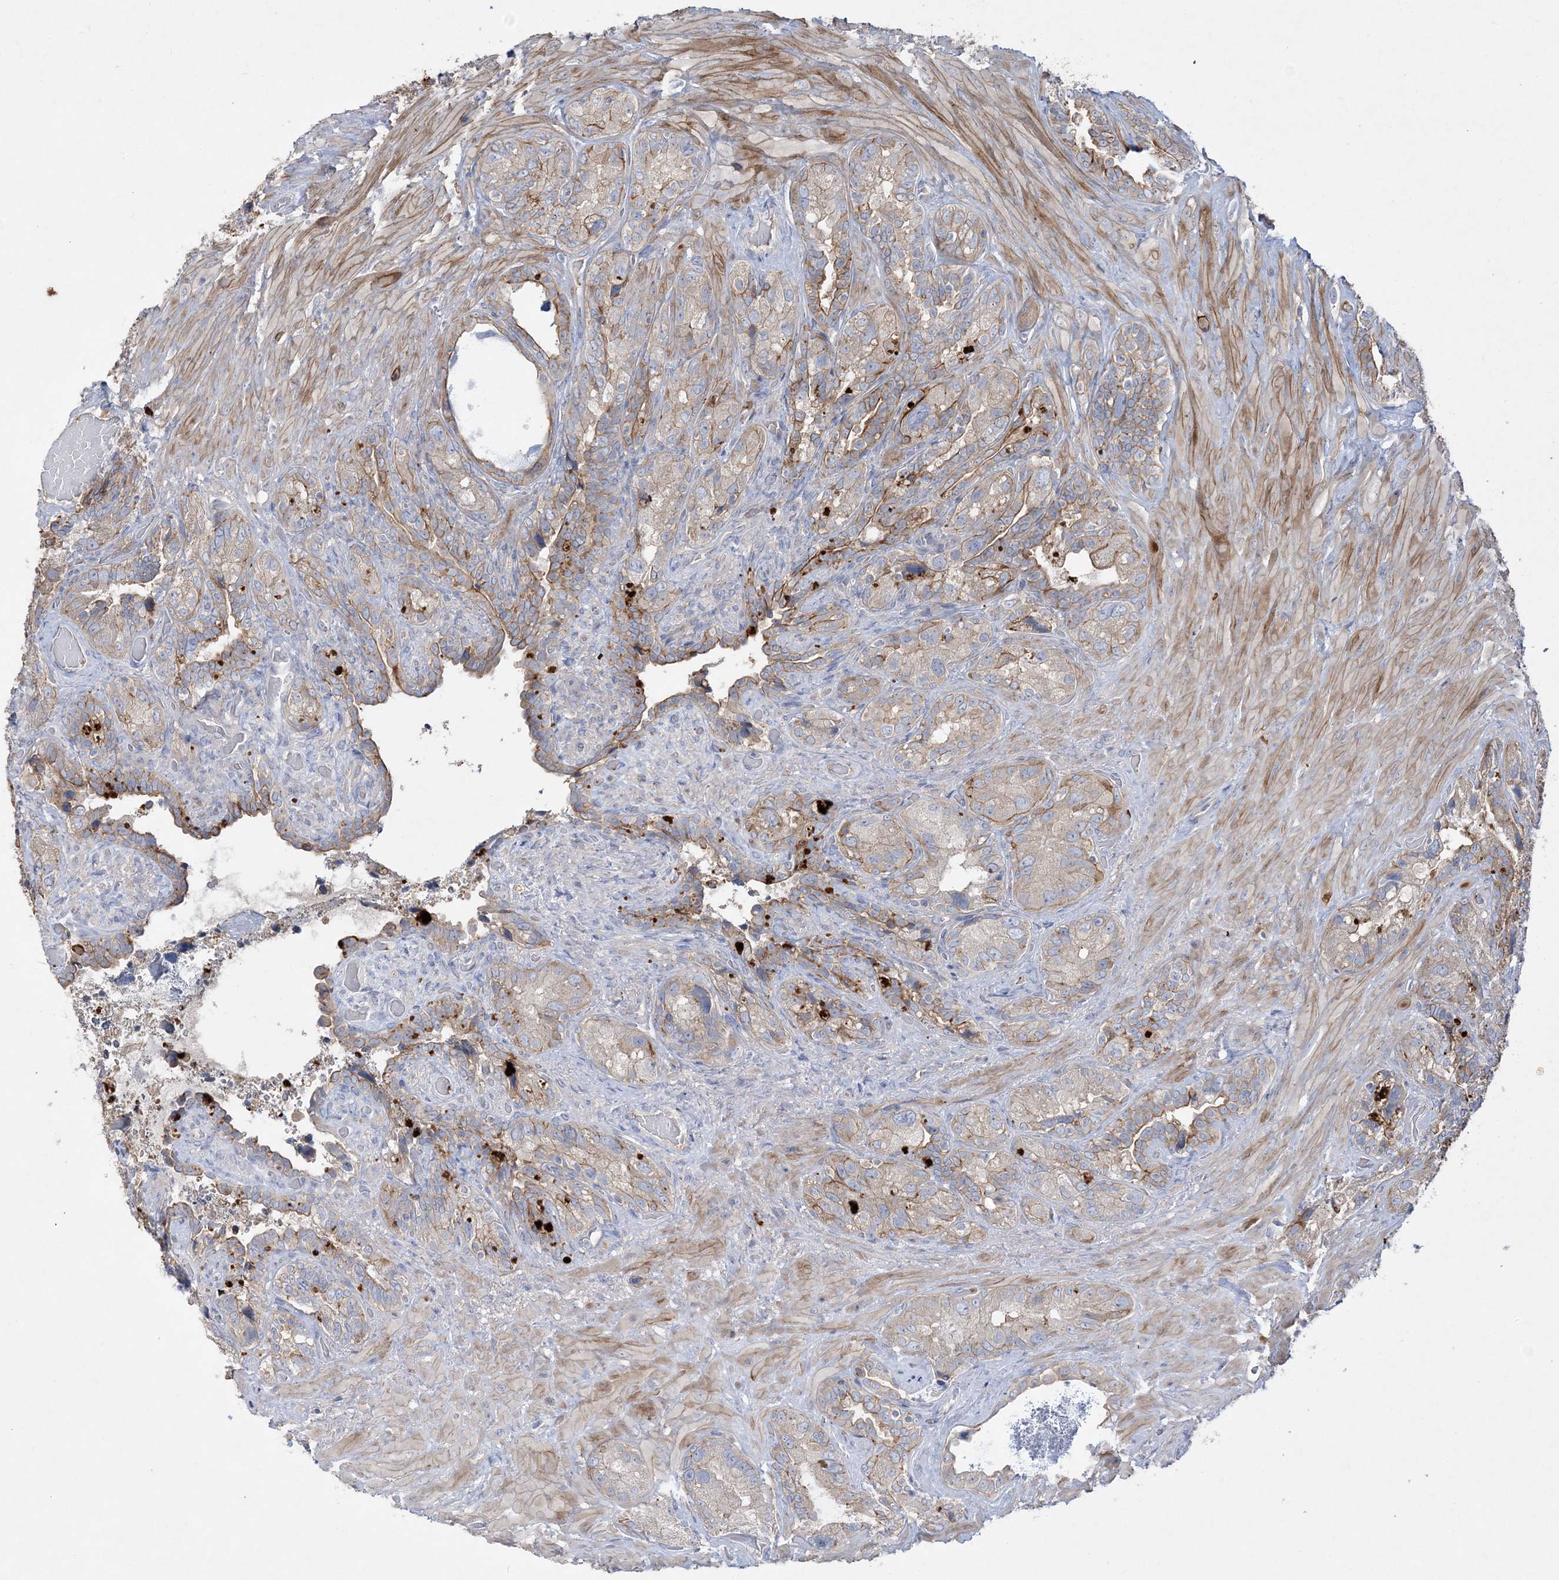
{"staining": {"intensity": "moderate", "quantity": "25%-75%", "location": "cytoplasmic/membranous"}, "tissue": "seminal vesicle", "cell_type": "Glandular cells", "image_type": "normal", "snomed": [{"axis": "morphology", "description": "Normal tissue, NOS"}, {"axis": "topography", "description": "Seminal veicle"}, {"axis": "topography", "description": "Peripheral nerve tissue"}], "caption": "Glandular cells demonstrate medium levels of moderate cytoplasmic/membranous positivity in approximately 25%-75% of cells in unremarkable human seminal vesicle. (brown staining indicates protein expression, while blue staining denotes nuclei).", "gene": "ADCK2", "patient": {"sex": "male", "age": 67}}